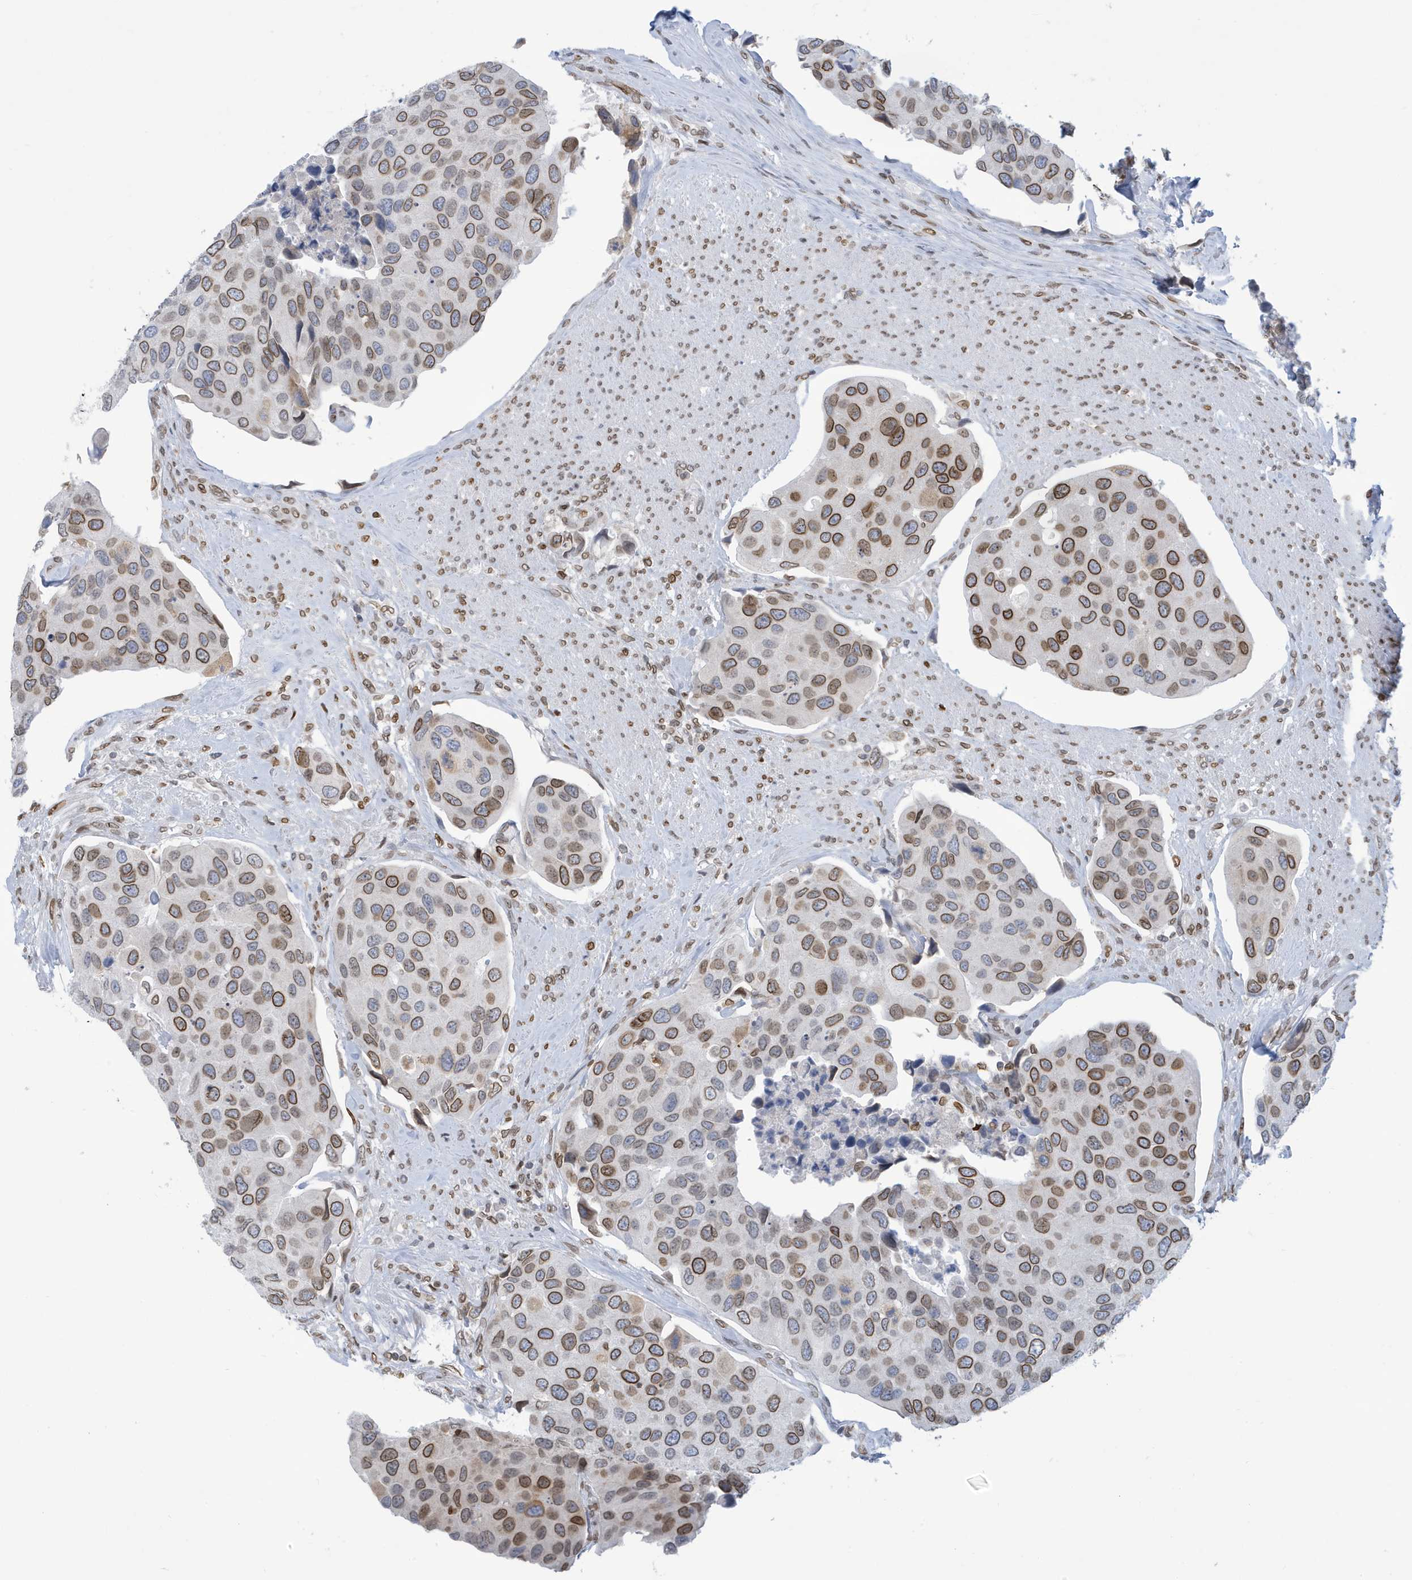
{"staining": {"intensity": "moderate", "quantity": ">75%", "location": "cytoplasmic/membranous,nuclear"}, "tissue": "urothelial cancer", "cell_type": "Tumor cells", "image_type": "cancer", "snomed": [{"axis": "morphology", "description": "Urothelial carcinoma, High grade"}, {"axis": "topography", "description": "Urinary bladder"}], "caption": "Protein expression analysis of human urothelial carcinoma (high-grade) reveals moderate cytoplasmic/membranous and nuclear expression in about >75% of tumor cells.", "gene": "PCYT1A", "patient": {"sex": "male", "age": 74}}